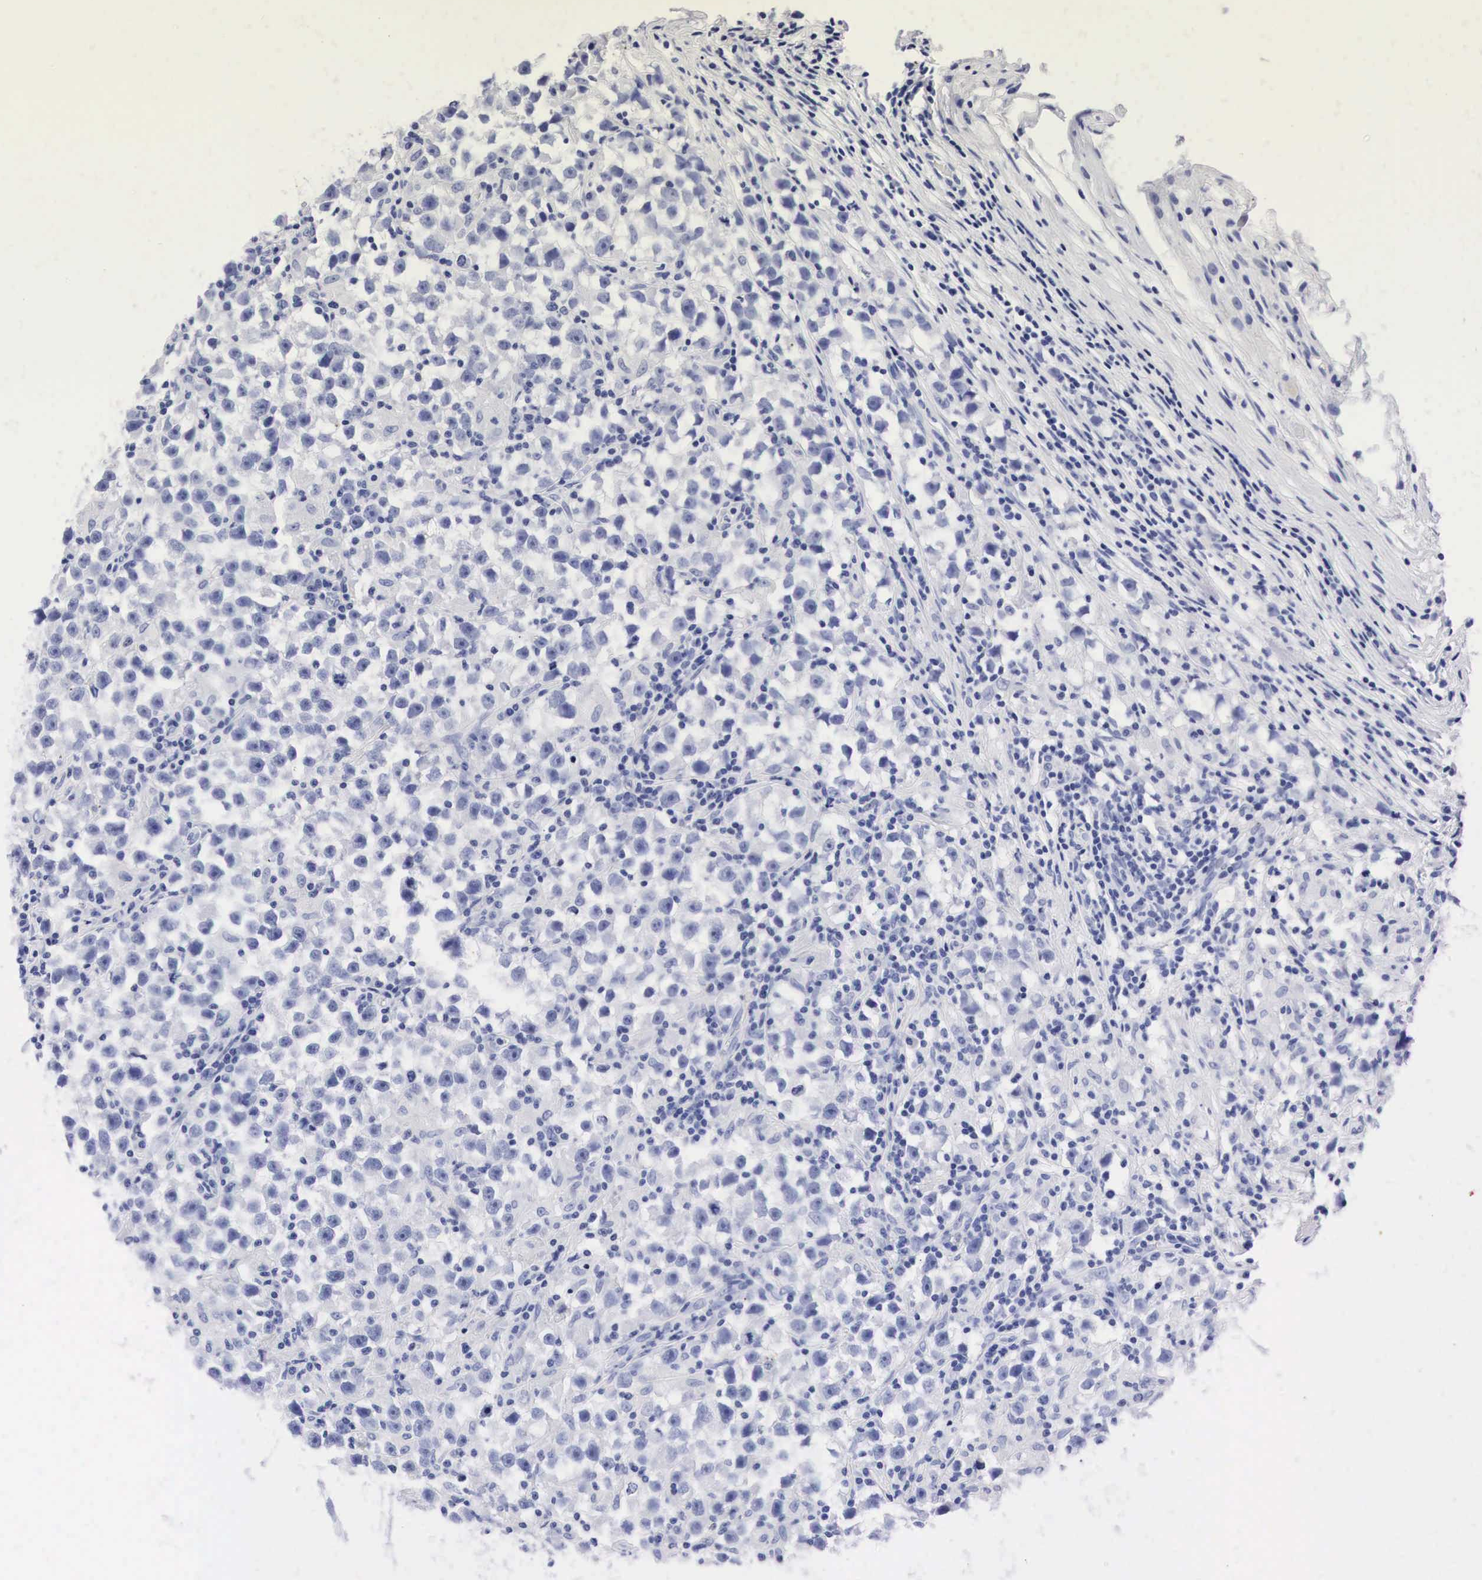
{"staining": {"intensity": "negative", "quantity": "none", "location": "none"}, "tissue": "testis cancer", "cell_type": "Tumor cells", "image_type": "cancer", "snomed": [{"axis": "morphology", "description": "Seminoma, NOS"}, {"axis": "topography", "description": "Testis"}], "caption": "Testis cancer (seminoma) was stained to show a protein in brown. There is no significant staining in tumor cells.", "gene": "NKX2-1", "patient": {"sex": "male", "age": 33}}